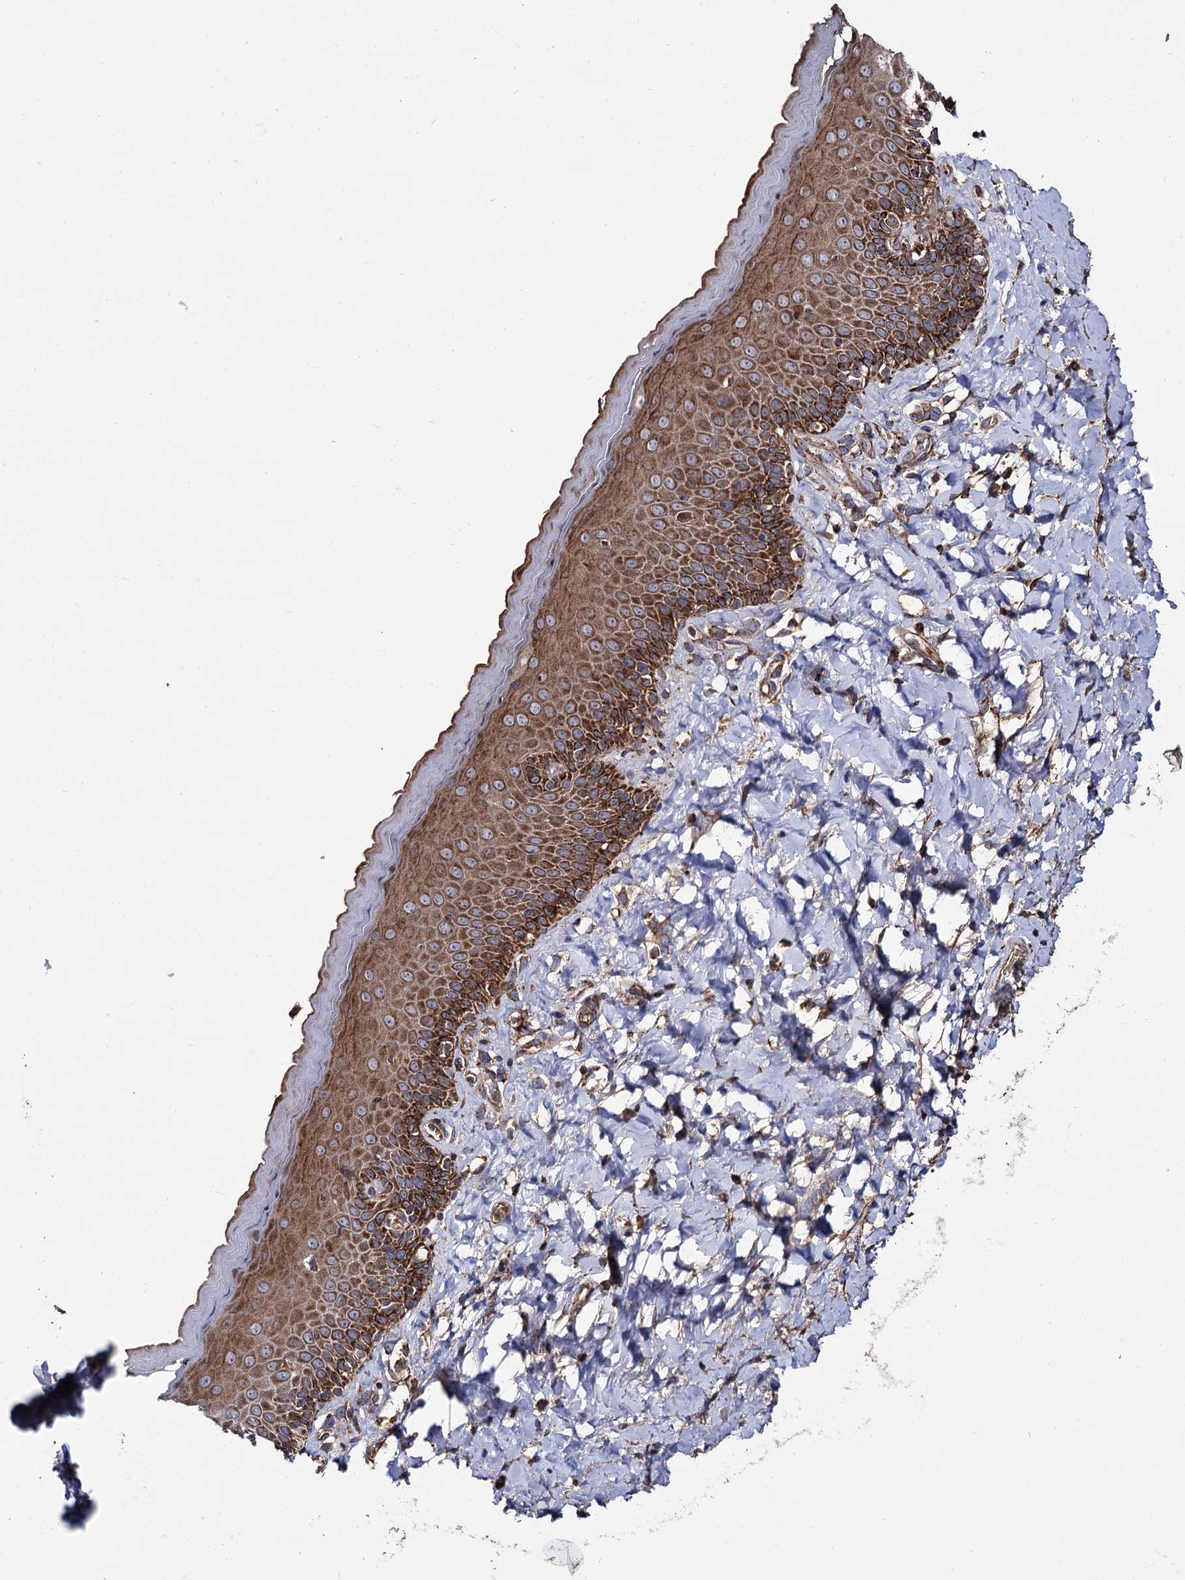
{"staining": {"intensity": "strong", "quantity": ">75%", "location": "cytoplasmic/membranous"}, "tissue": "skin", "cell_type": "Epidermal cells", "image_type": "normal", "snomed": [{"axis": "morphology", "description": "Normal tissue, NOS"}, {"axis": "topography", "description": "Anal"}], "caption": "About >75% of epidermal cells in unremarkable skin exhibit strong cytoplasmic/membranous protein positivity as visualized by brown immunohistochemical staining.", "gene": "IQCH", "patient": {"sex": "male", "age": 69}}